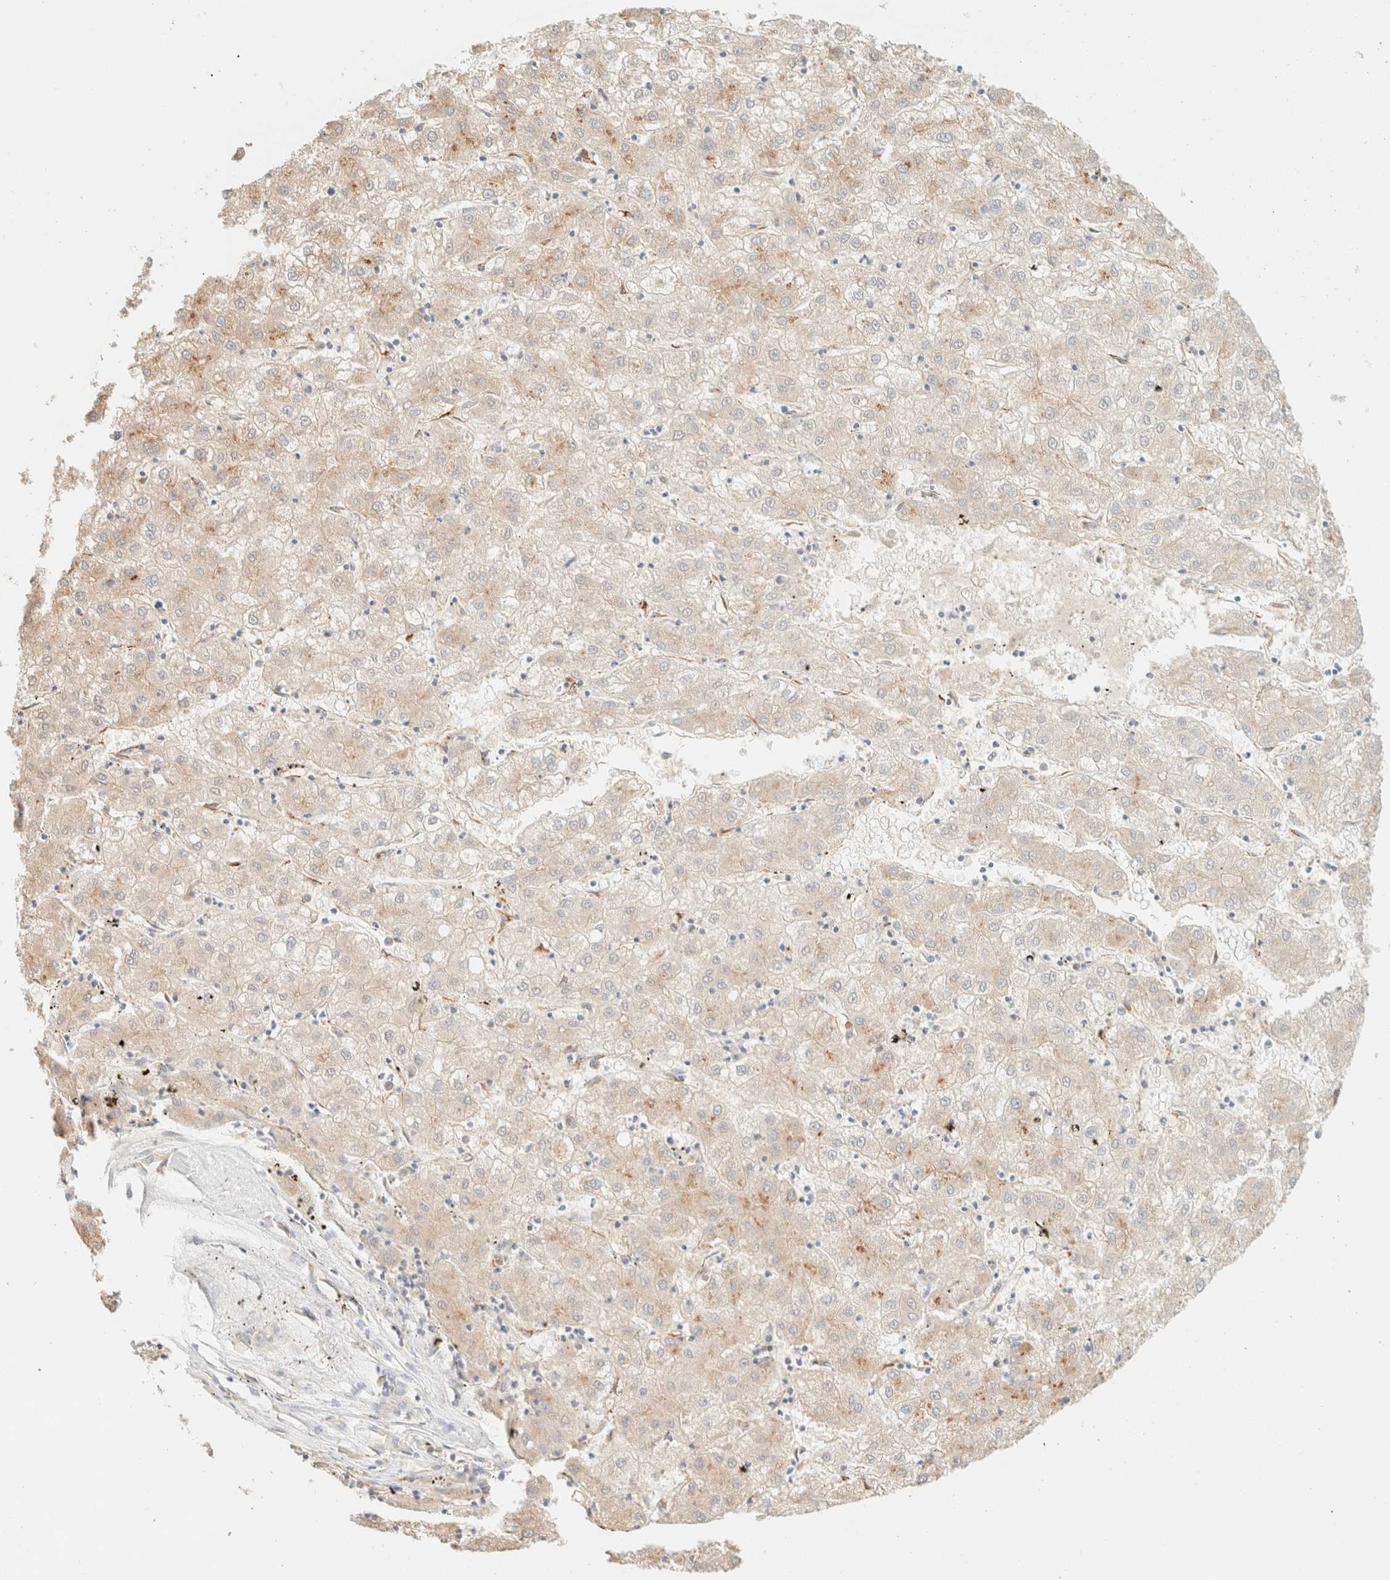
{"staining": {"intensity": "weak", "quantity": "<25%", "location": "cytoplasmic/membranous"}, "tissue": "liver cancer", "cell_type": "Tumor cells", "image_type": "cancer", "snomed": [{"axis": "morphology", "description": "Carcinoma, Hepatocellular, NOS"}, {"axis": "topography", "description": "Liver"}], "caption": "Tumor cells show no significant staining in liver cancer (hepatocellular carcinoma).", "gene": "SPARCL1", "patient": {"sex": "male", "age": 72}}